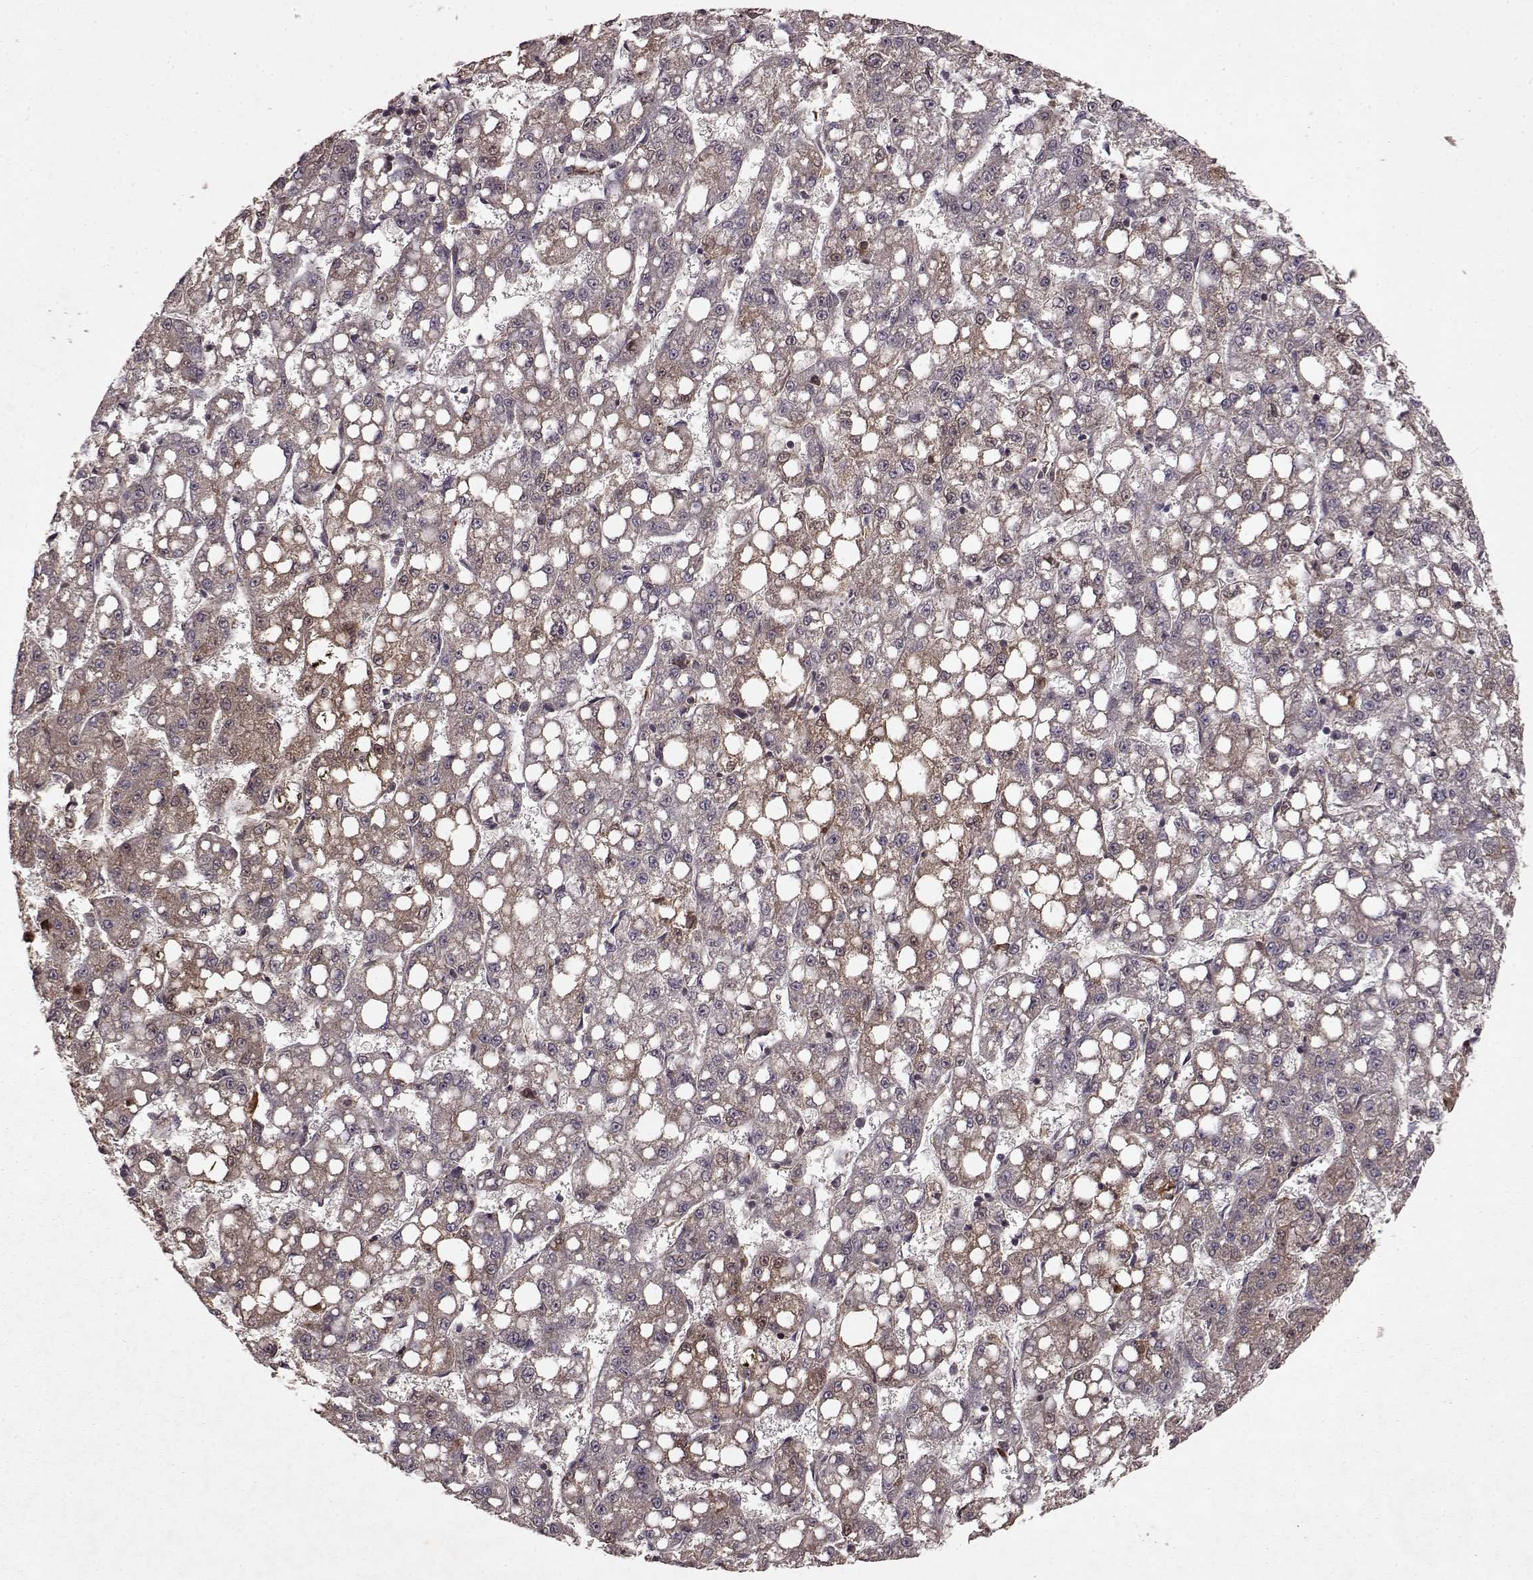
{"staining": {"intensity": "moderate", "quantity": "<25%", "location": "cytoplasmic/membranous"}, "tissue": "liver cancer", "cell_type": "Tumor cells", "image_type": "cancer", "snomed": [{"axis": "morphology", "description": "Carcinoma, Hepatocellular, NOS"}, {"axis": "topography", "description": "Liver"}], "caption": "A low amount of moderate cytoplasmic/membranous staining is seen in approximately <25% of tumor cells in liver hepatocellular carcinoma tissue.", "gene": "FSTL1", "patient": {"sex": "female", "age": 65}}